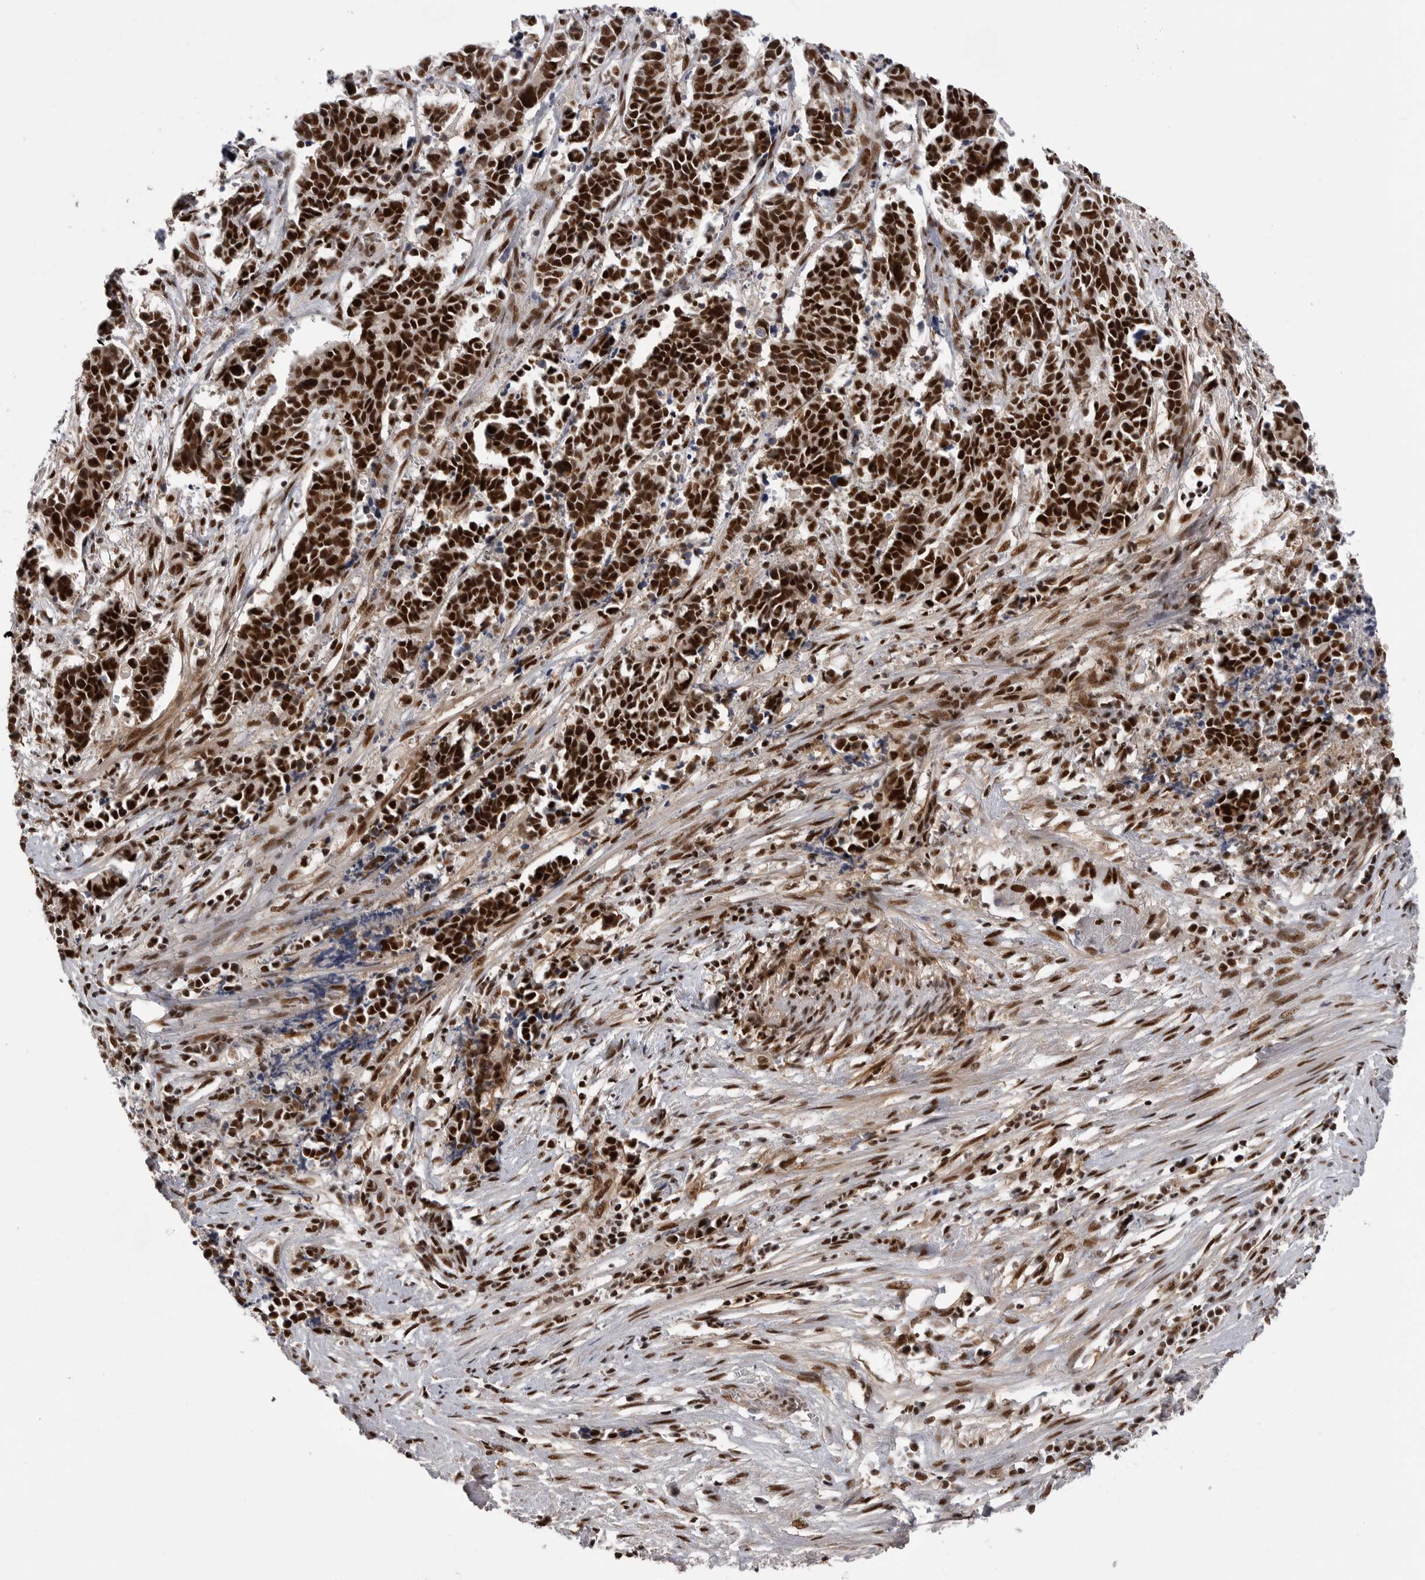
{"staining": {"intensity": "strong", "quantity": ">75%", "location": "nuclear"}, "tissue": "cervical cancer", "cell_type": "Tumor cells", "image_type": "cancer", "snomed": [{"axis": "morphology", "description": "Normal tissue, NOS"}, {"axis": "morphology", "description": "Squamous cell carcinoma, NOS"}, {"axis": "topography", "description": "Cervix"}], "caption": "This is an image of IHC staining of squamous cell carcinoma (cervical), which shows strong expression in the nuclear of tumor cells.", "gene": "PPP1R8", "patient": {"sex": "female", "age": 35}}